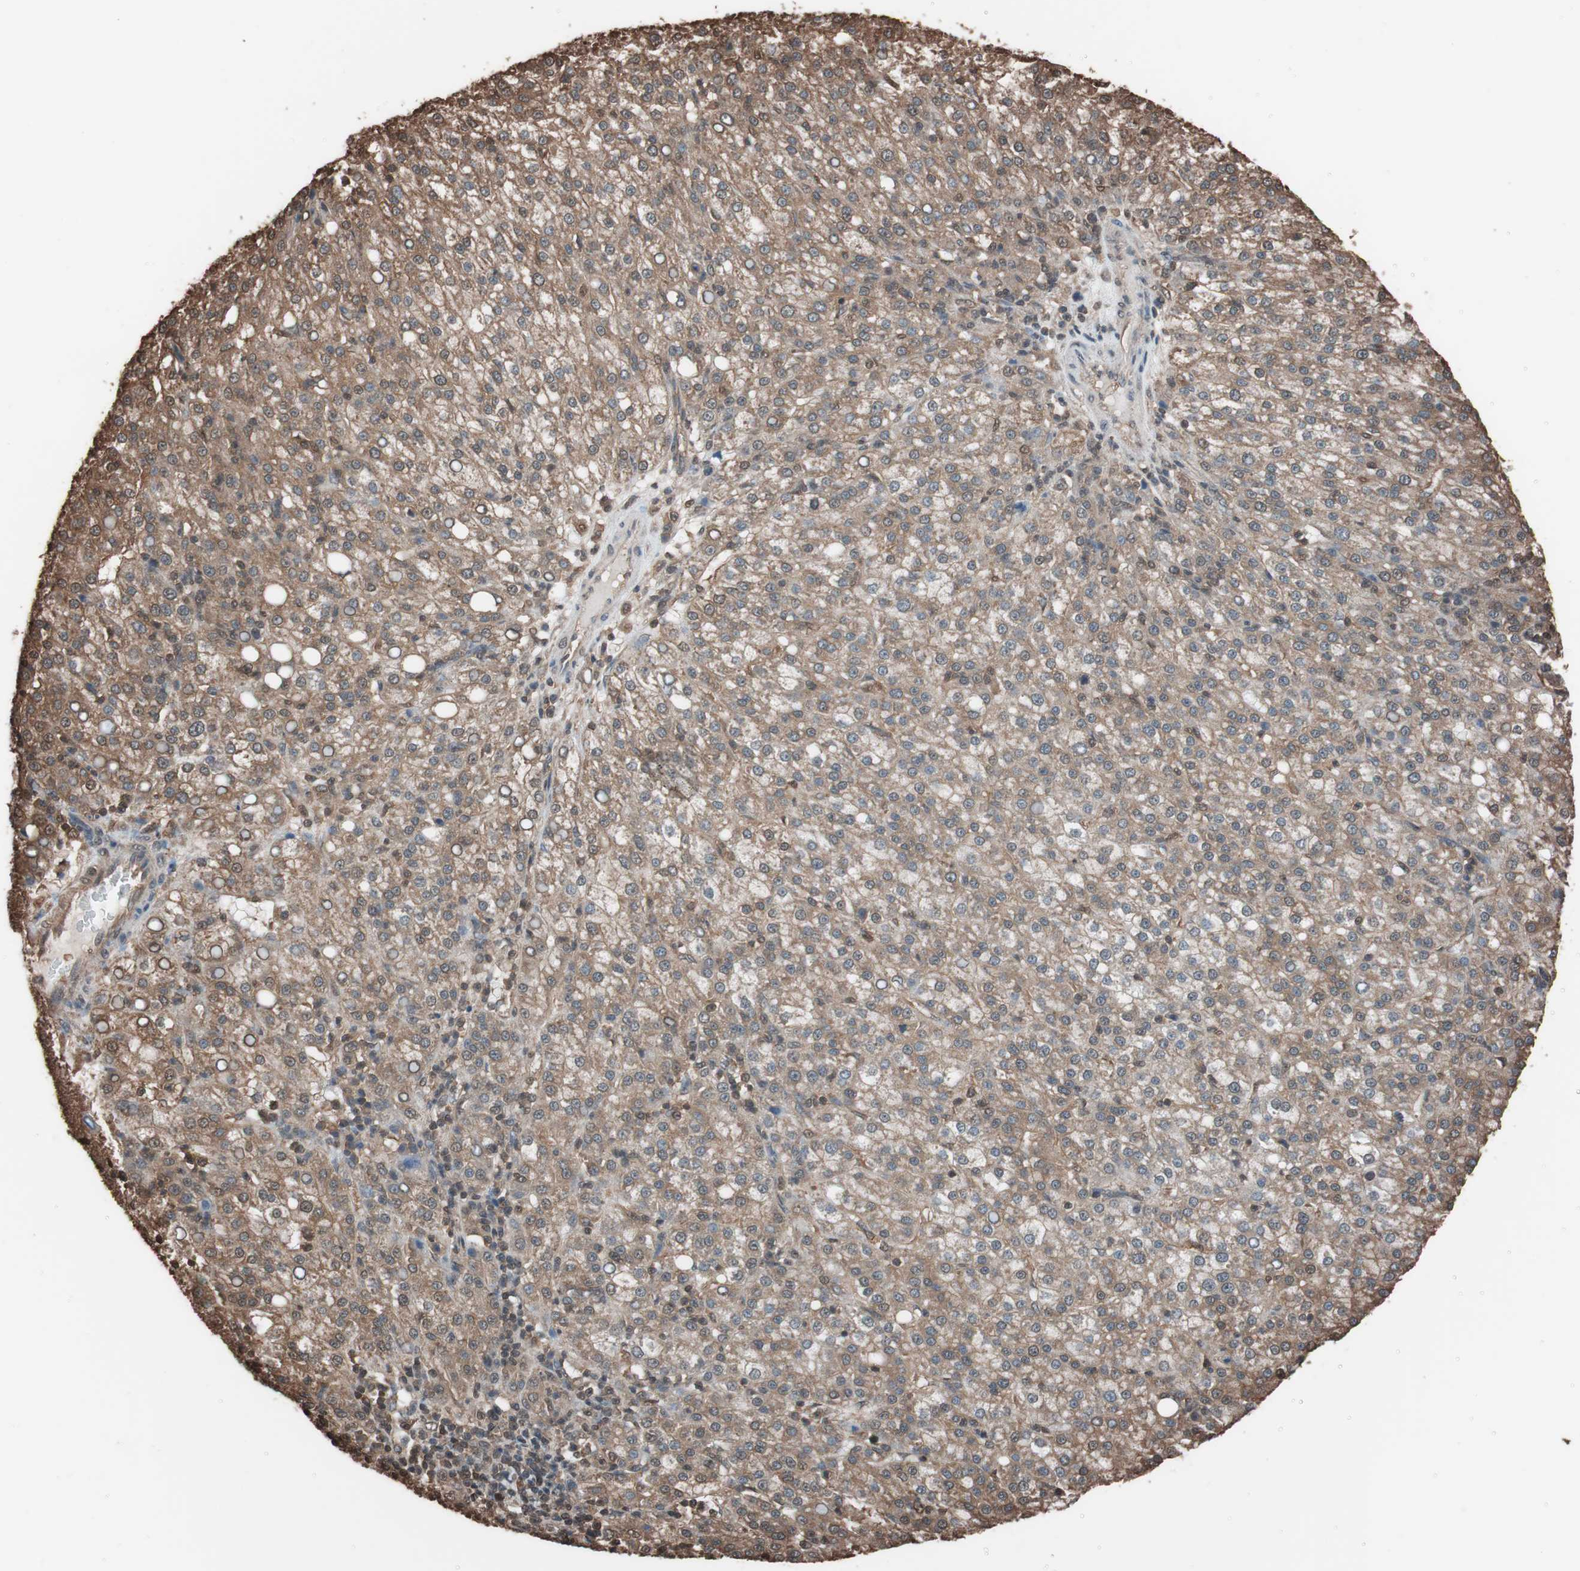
{"staining": {"intensity": "moderate", "quantity": ">75%", "location": "cytoplasmic/membranous"}, "tissue": "liver cancer", "cell_type": "Tumor cells", "image_type": "cancer", "snomed": [{"axis": "morphology", "description": "Carcinoma, Hepatocellular, NOS"}, {"axis": "topography", "description": "Liver"}], "caption": "DAB (3,3'-diaminobenzidine) immunohistochemical staining of human liver cancer (hepatocellular carcinoma) demonstrates moderate cytoplasmic/membranous protein expression in about >75% of tumor cells.", "gene": "CALM2", "patient": {"sex": "female", "age": 58}}